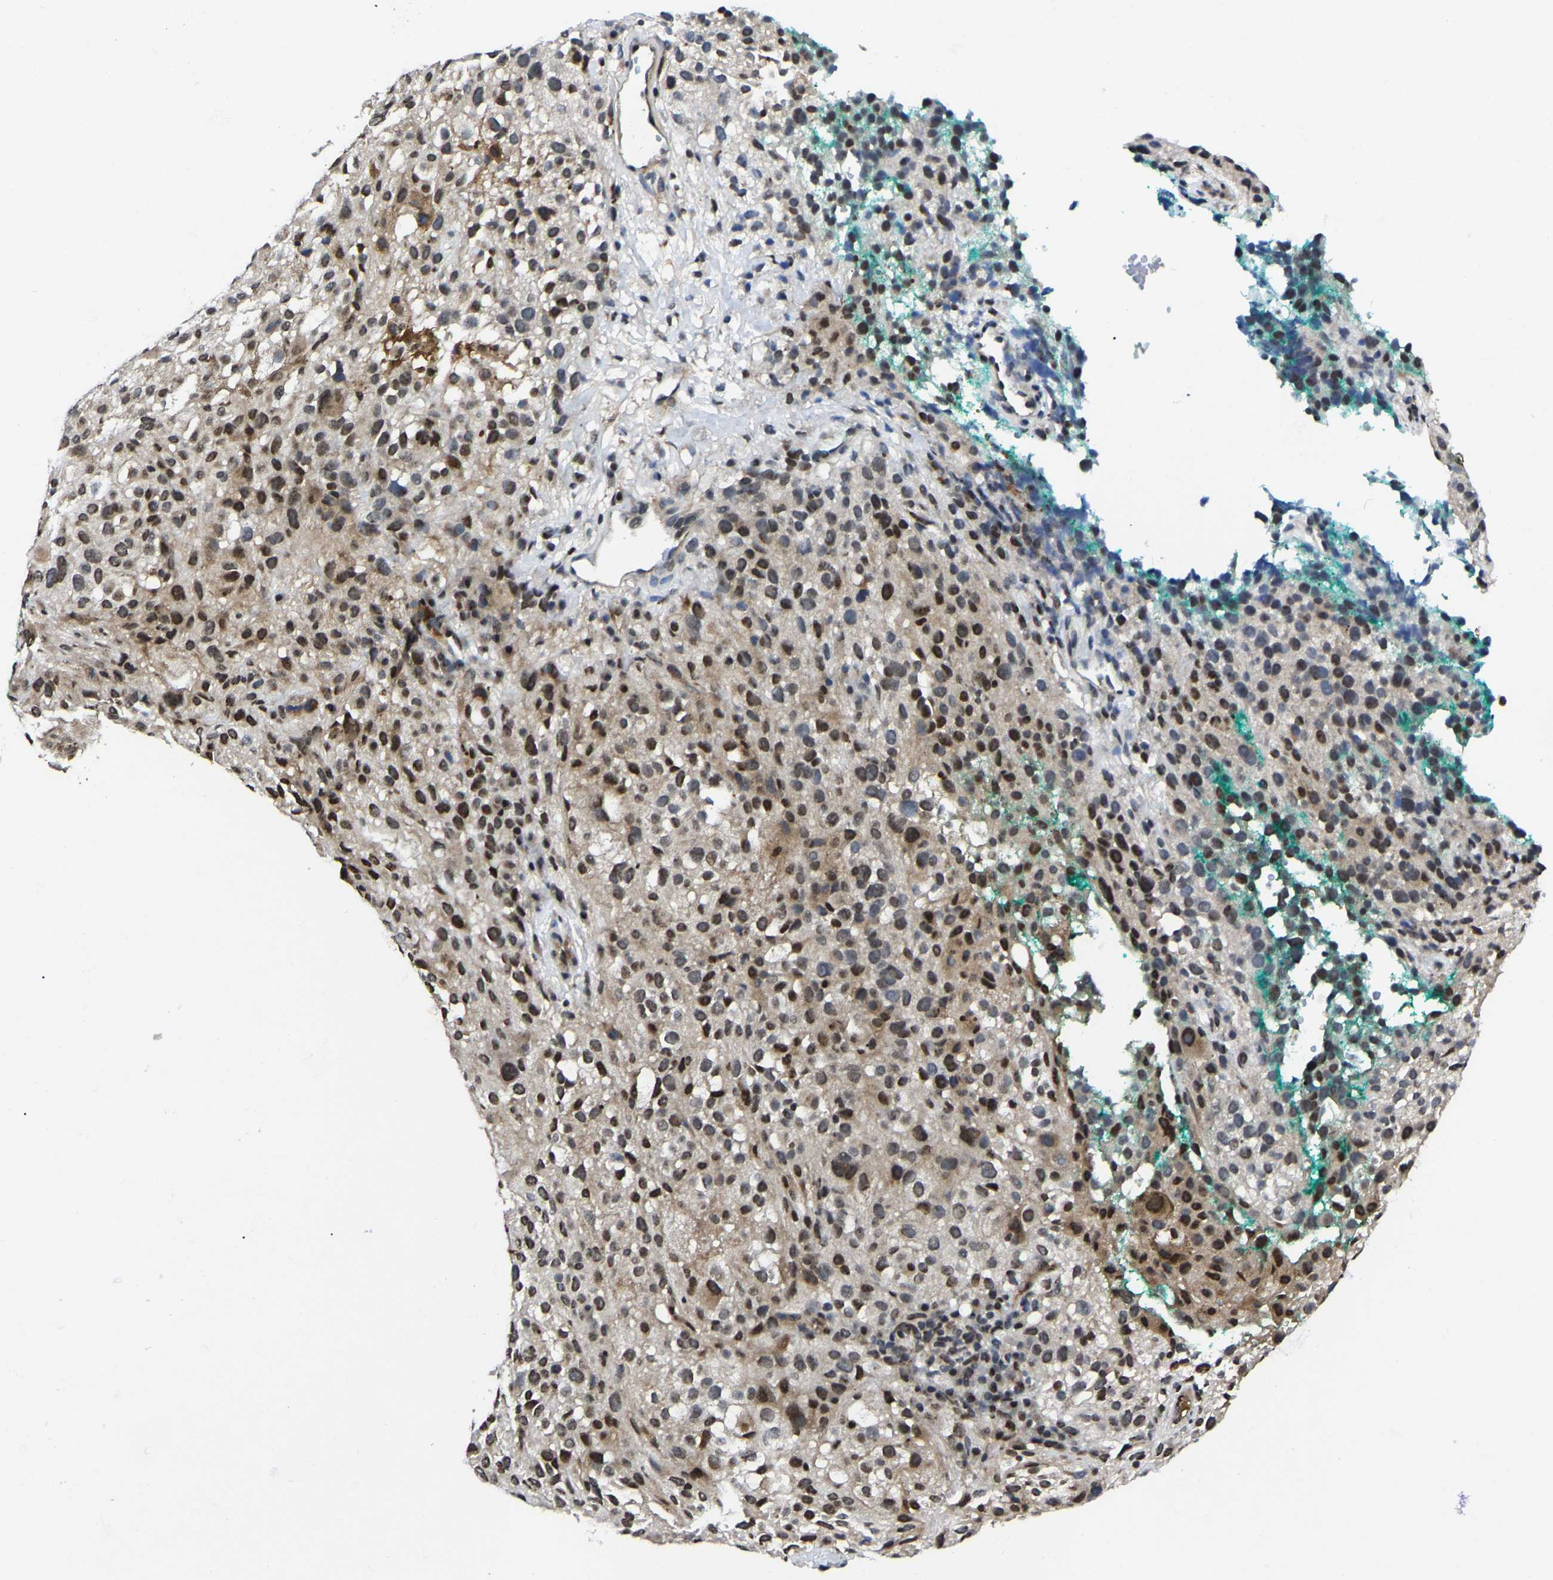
{"staining": {"intensity": "moderate", "quantity": ">75%", "location": "nuclear"}, "tissue": "melanoma", "cell_type": "Tumor cells", "image_type": "cancer", "snomed": [{"axis": "morphology", "description": "Necrosis, NOS"}, {"axis": "morphology", "description": "Malignant melanoma, NOS"}, {"axis": "topography", "description": "Skin"}], "caption": "Immunohistochemical staining of malignant melanoma displays medium levels of moderate nuclear protein expression in about >75% of tumor cells.", "gene": "TRIM35", "patient": {"sex": "female", "age": 87}}